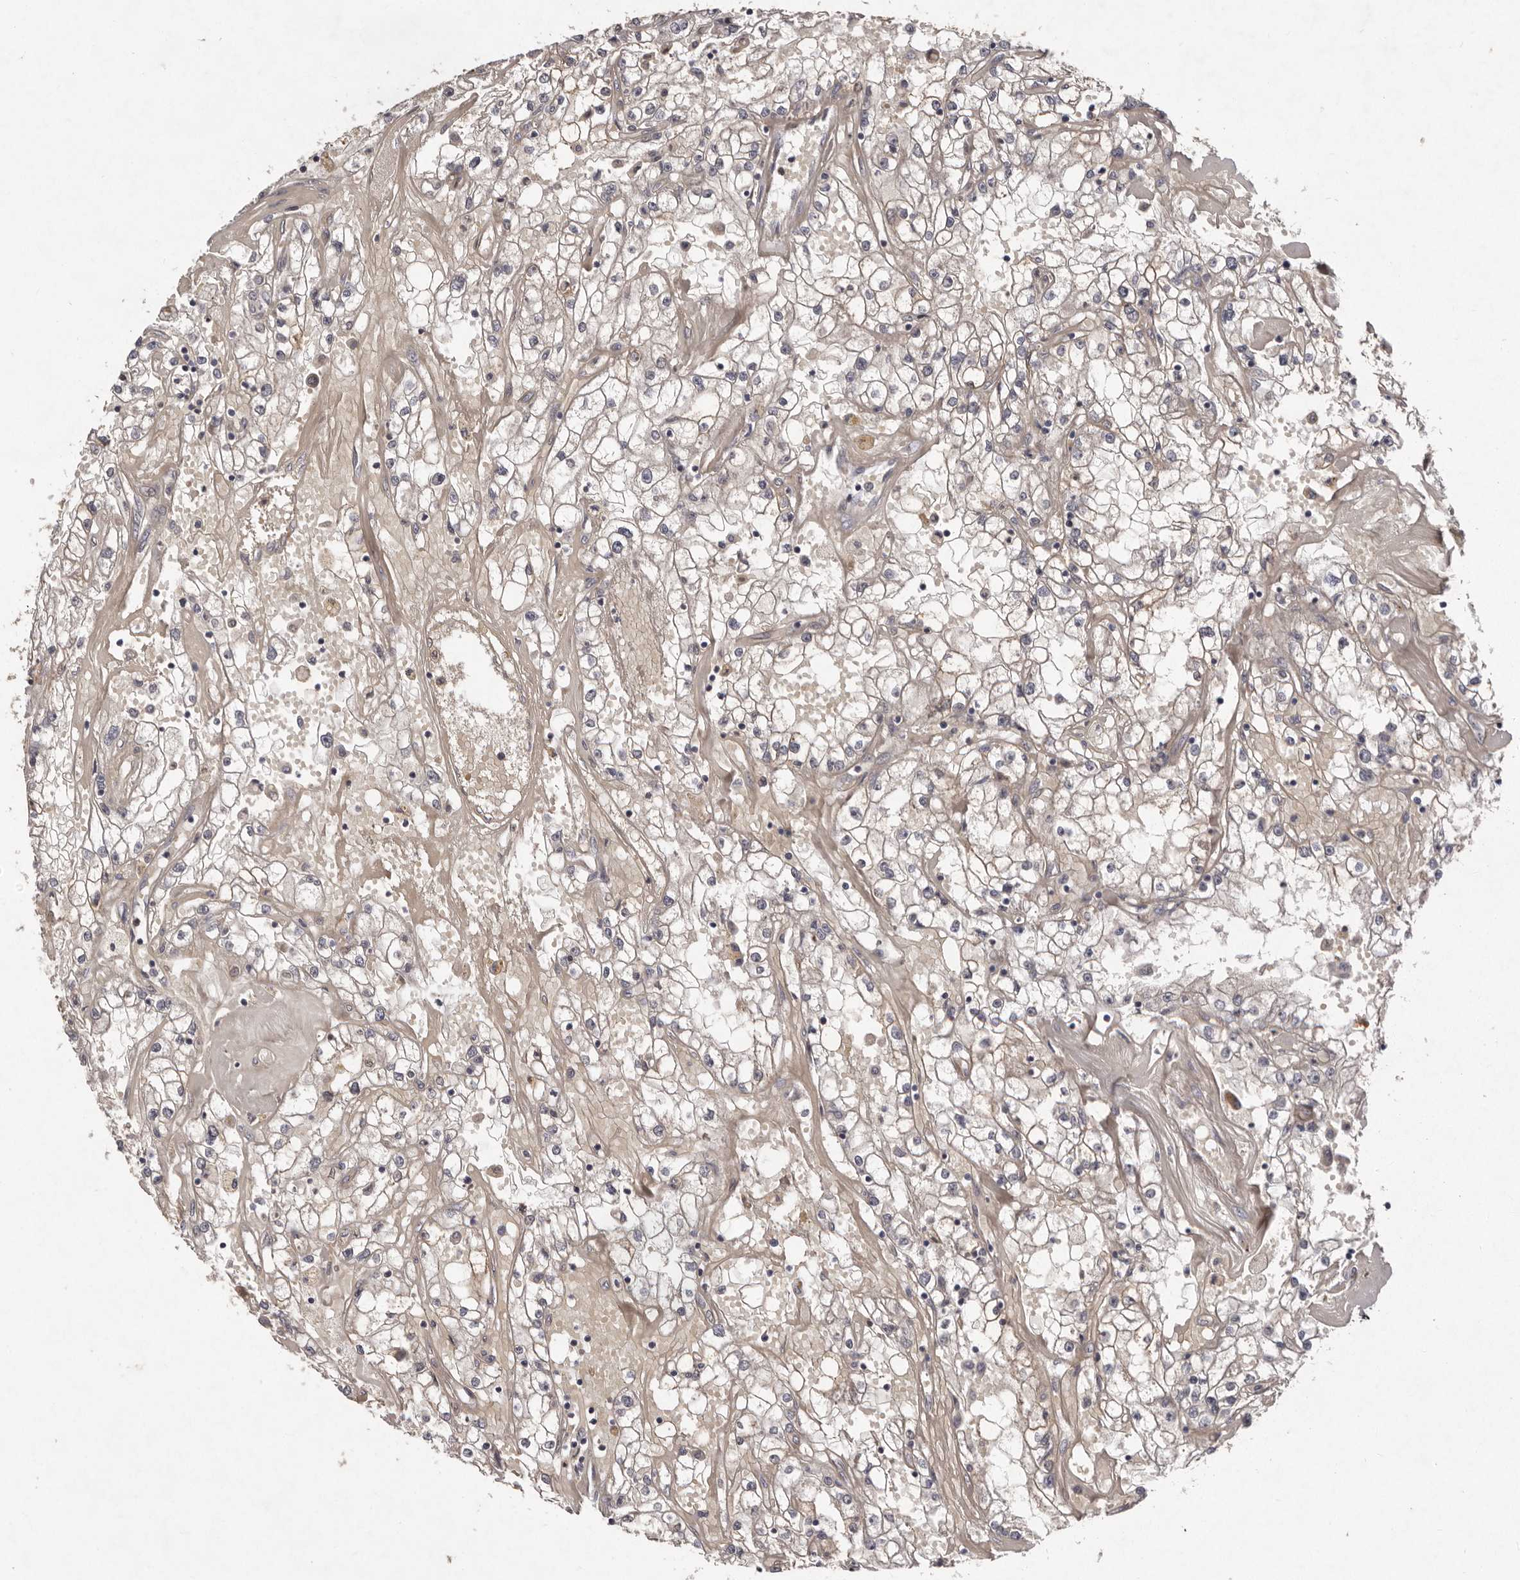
{"staining": {"intensity": "negative", "quantity": "none", "location": "none"}, "tissue": "renal cancer", "cell_type": "Tumor cells", "image_type": "cancer", "snomed": [{"axis": "morphology", "description": "Adenocarcinoma, NOS"}, {"axis": "topography", "description": "Kidney"}], "caption": "DAB (3,3'-diaminobenzidine) immunohistochemical staining of adenocarcinoma (renal) displays no significant positivity in tumor cells.", "gene": "SULT1E1", "patient": {"sex": "male", "age": 56}}